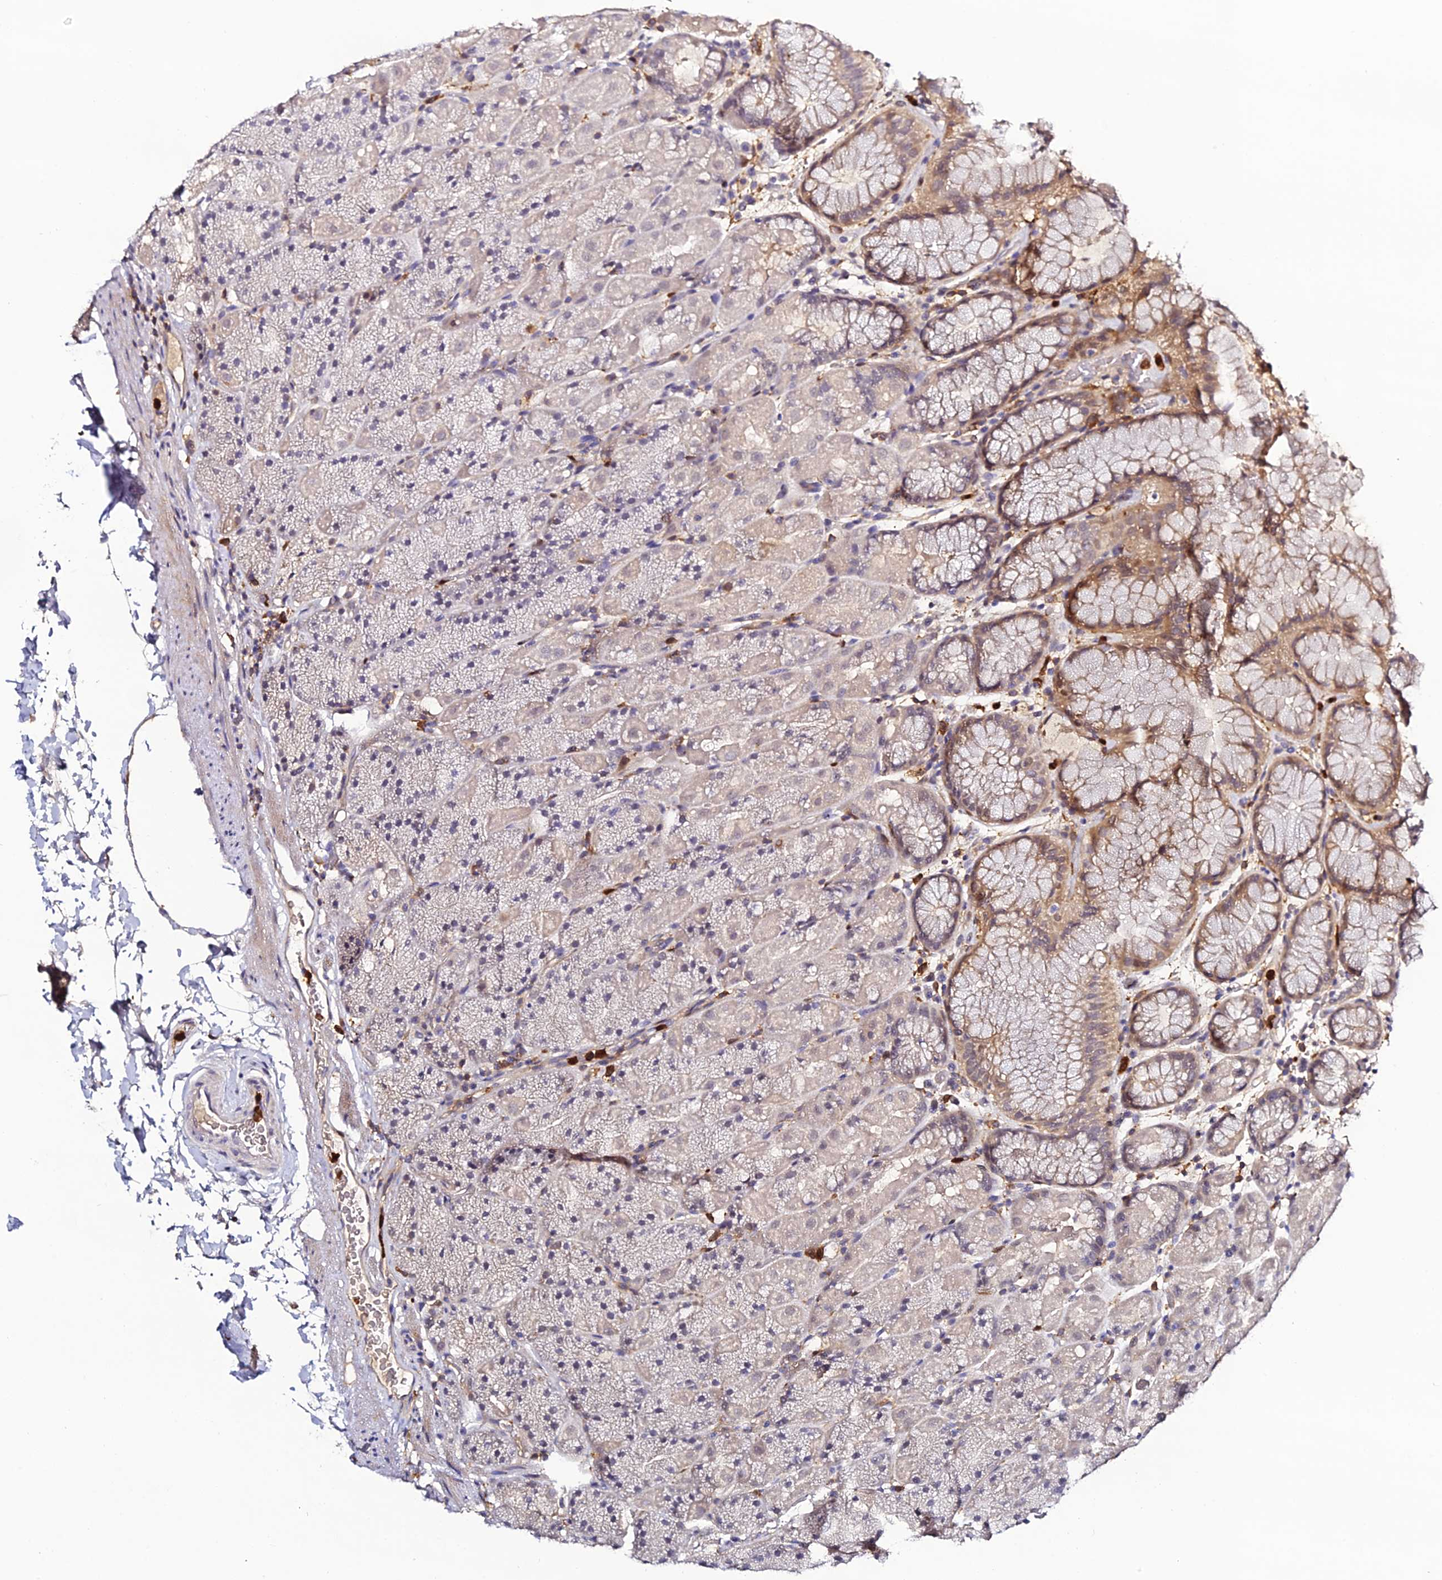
{"staining": {"intensity": "moderate", "quantity": "<25%", "location": "cytoplasmic/membranous"}, "tissue": "stomach", "cell_type": "Glandular cells", "image_type": "normal", "snomed": [{"axis": "morphology", "description": "Normal tissue, NOS"}, {"axis": "topography", "description": "Stomach, upper"}, {"axis": "topography", "description": "Stomach, lower"}], "caption": "Immunohistochemistry (IHC) of unremarkable stomach demonstrates low levels of moderate cytoplasmic/membranous expression in about <25% of glandular cells.", "gene": "IL4I1", "patient": {"sex": "male", "age": 67}}